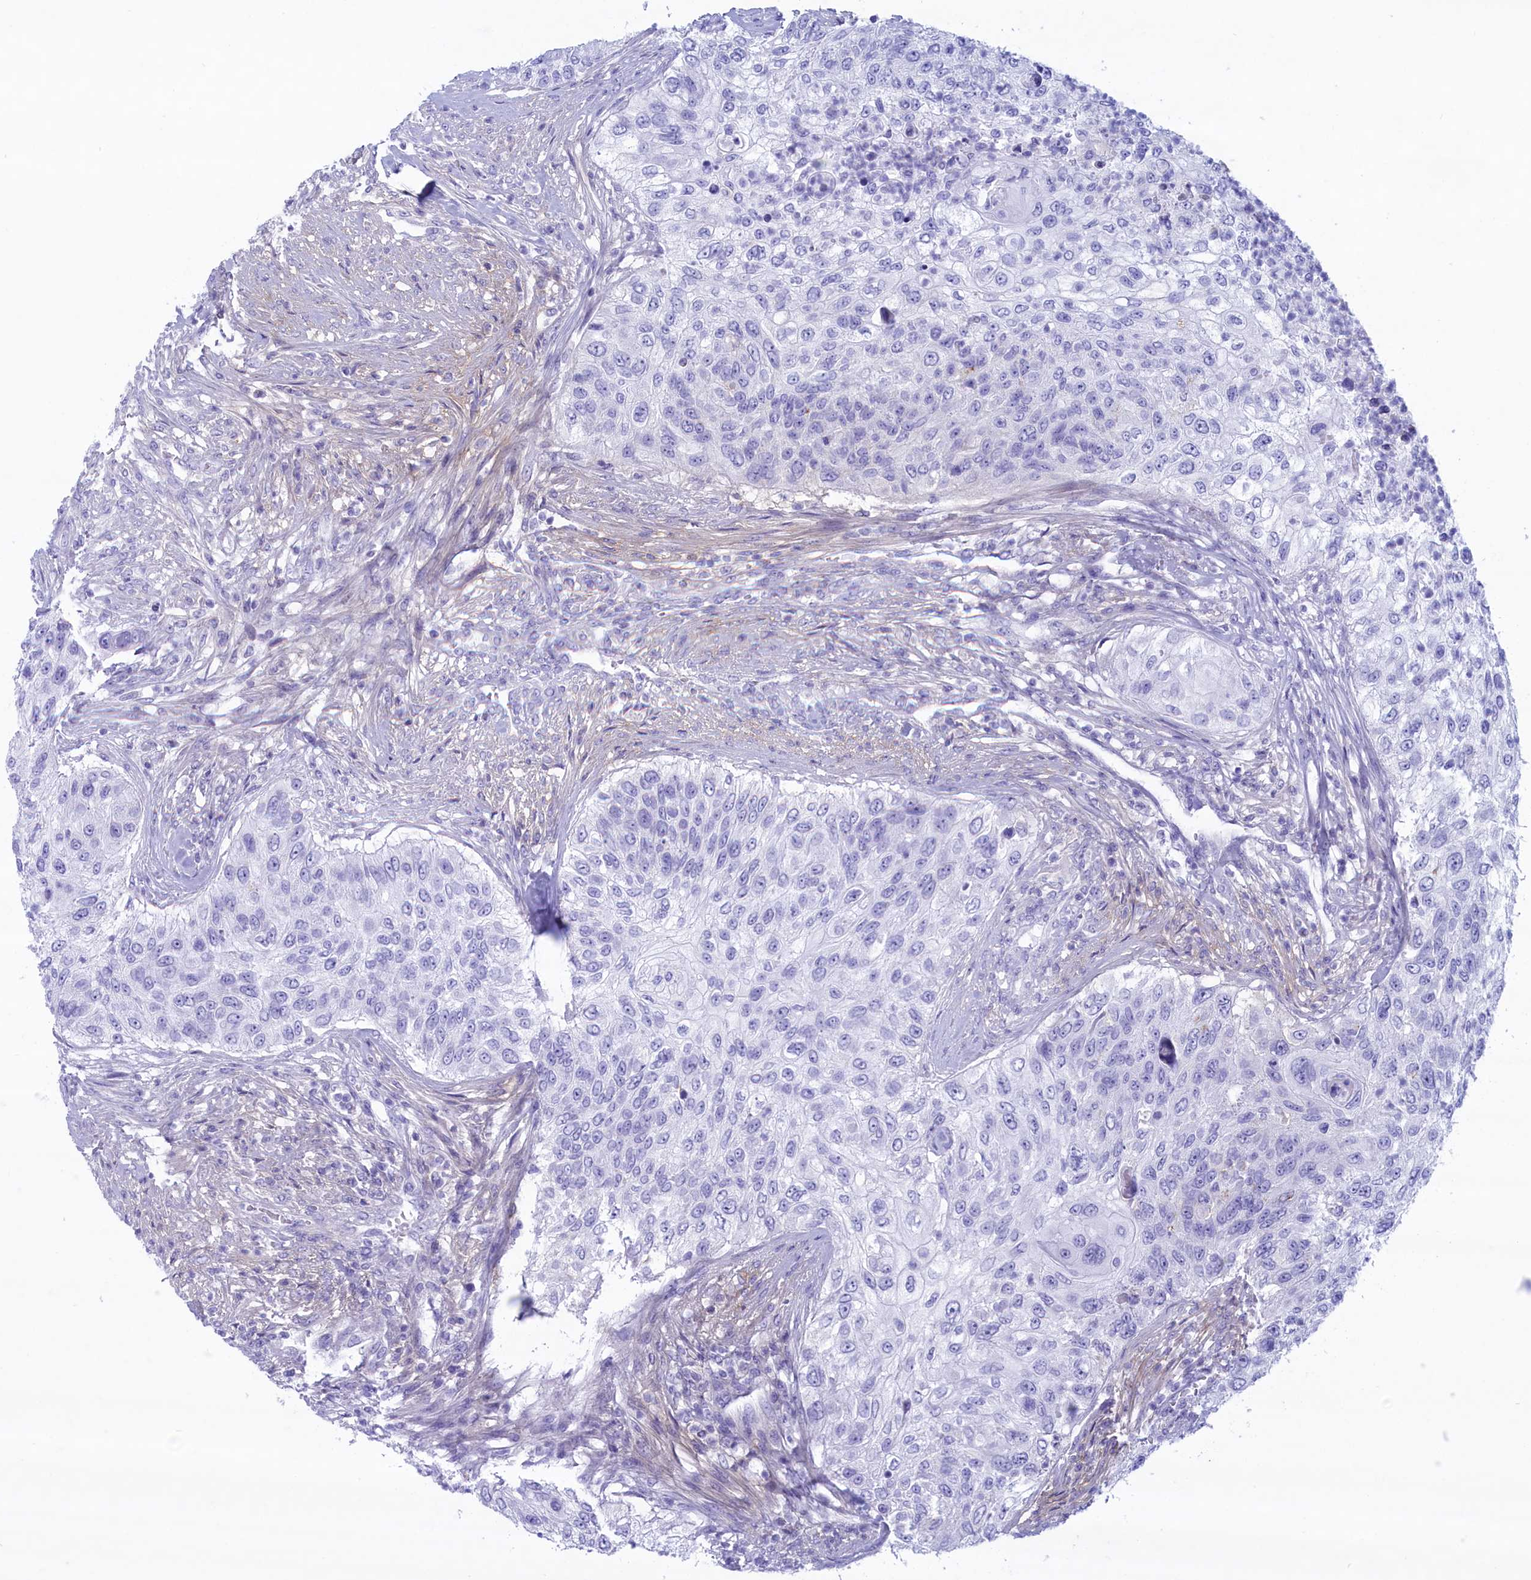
{"staining": {"intensity": "negative", "quantity": "none", "location": "none"}, "tissue": "urothelial cancer", "cell_type": "Tumor cells", "image_type": "cancer", "snomed": [{"axis": "morphology", "description": "Urothelial carcinoma, High grade"}, {"axis": "topography", "description": "Urinary bladder"}], "caption": "Immunohistochemistry (IHC) of human urothelial cancer reveals no staining in tumor cells.", "gene": "MPV17L2", "patient": {"sex": "female", "age": 60}}